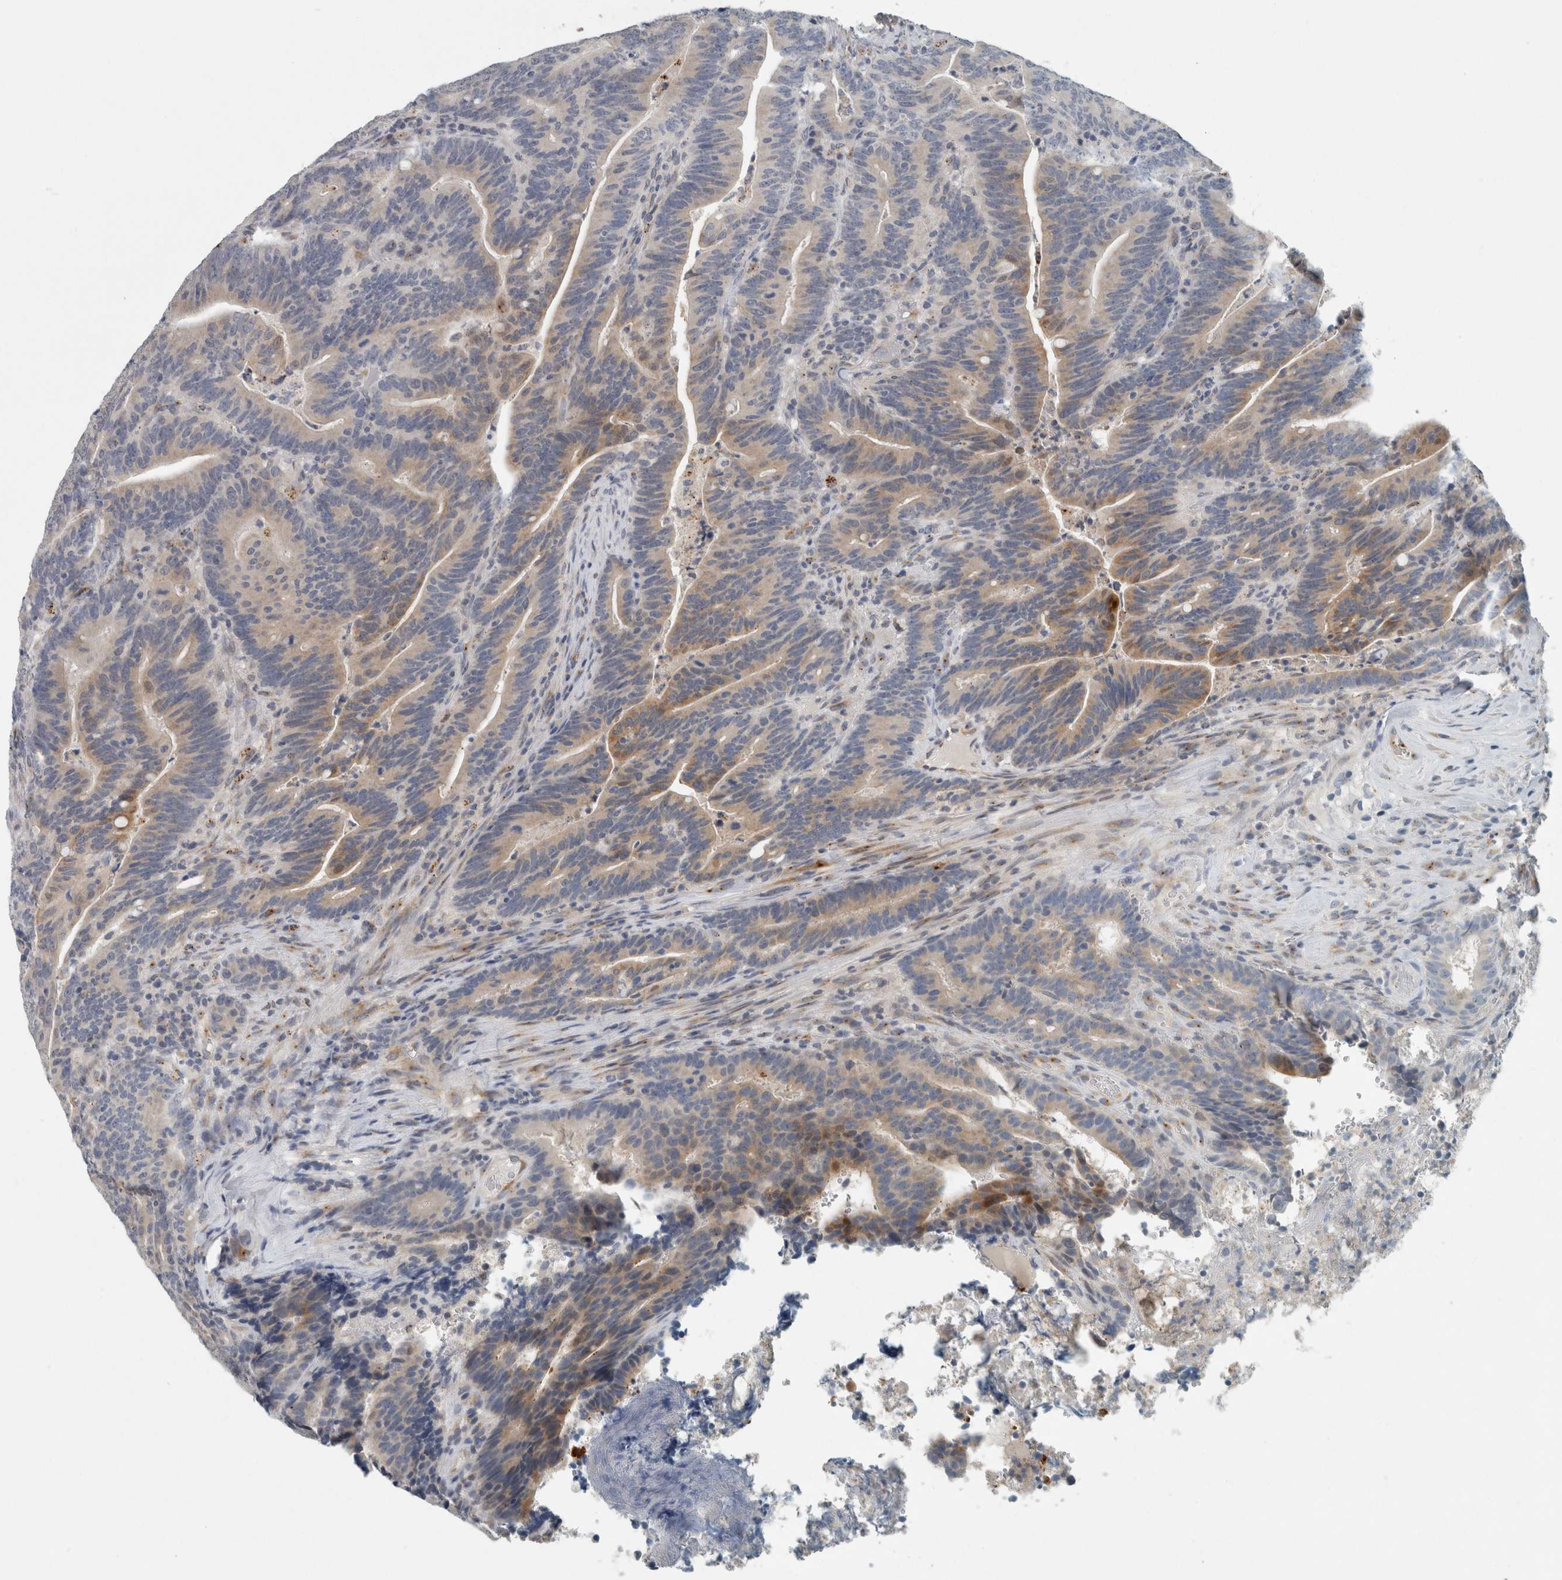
{"staining": {"intensity": "moderate", "quantity": "25%-75%", "location": "cytoplasmic/membranous"}, "tissue": "colorectal cancer", "cell_type": "Tumor cells", "image_type": "cancer", "snomed": [{"axis": "morphology", "description": "Adenocarcinoma, NOS"}, {"axis": "topography", "description": "Colon"}], "caption": "IHC (DAB (3,3'-diaminobenzidine)) staining of colorectal cancer exhibits moderate cytoplasmic/membranous protein expression in approximately 25%-75% of tumor cells. The protein of interest is stained brown, and the nuclei are stained in blue (DAB IHC with brightfield microscopy, high magnification).", "gene": "KIF1C", "patient": {"sex": "female", "age": 66}}